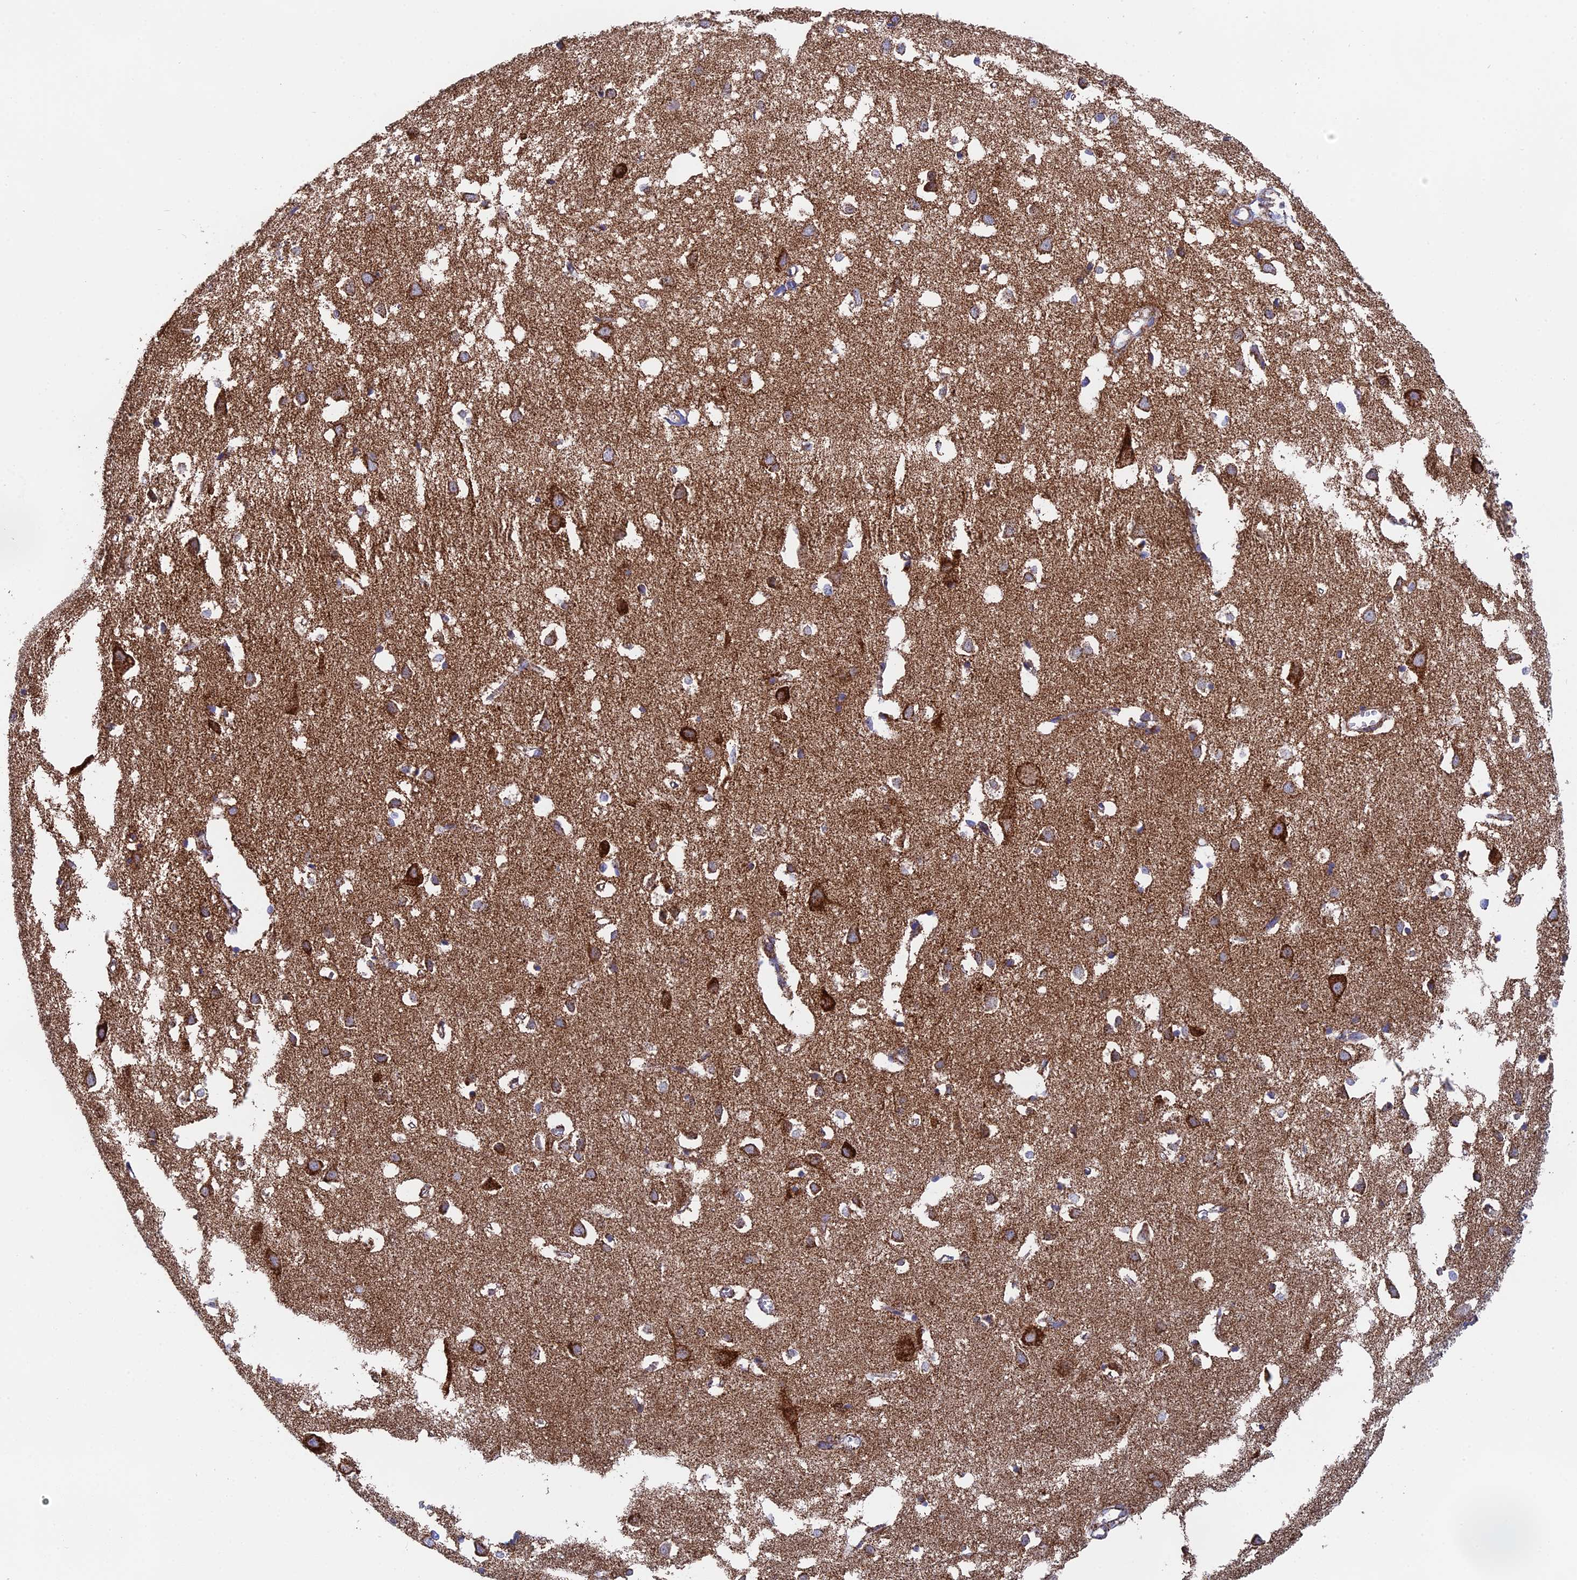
{"staining": {"intensity": "moderate", "quantity": "25%-75%", "location": "nuclear"}, "tissue": "cerebral cortex", "cell_type": "Endothelial cells", "image_type": "normal", "snomed": [{"axis": "morphology", "description": "Normal tissue, NOS"}, {"axis": "topography", "description": "Cerebral cortex"}], "caption": "Immunohistochemistry (IHC) of benign cerebral cortex shows medium levels of moderate nuclear positivity in approximately 25%-75% of endothelial cells.", "gene": "CDC16", "patient": {"sex": "female", "age": 64}}